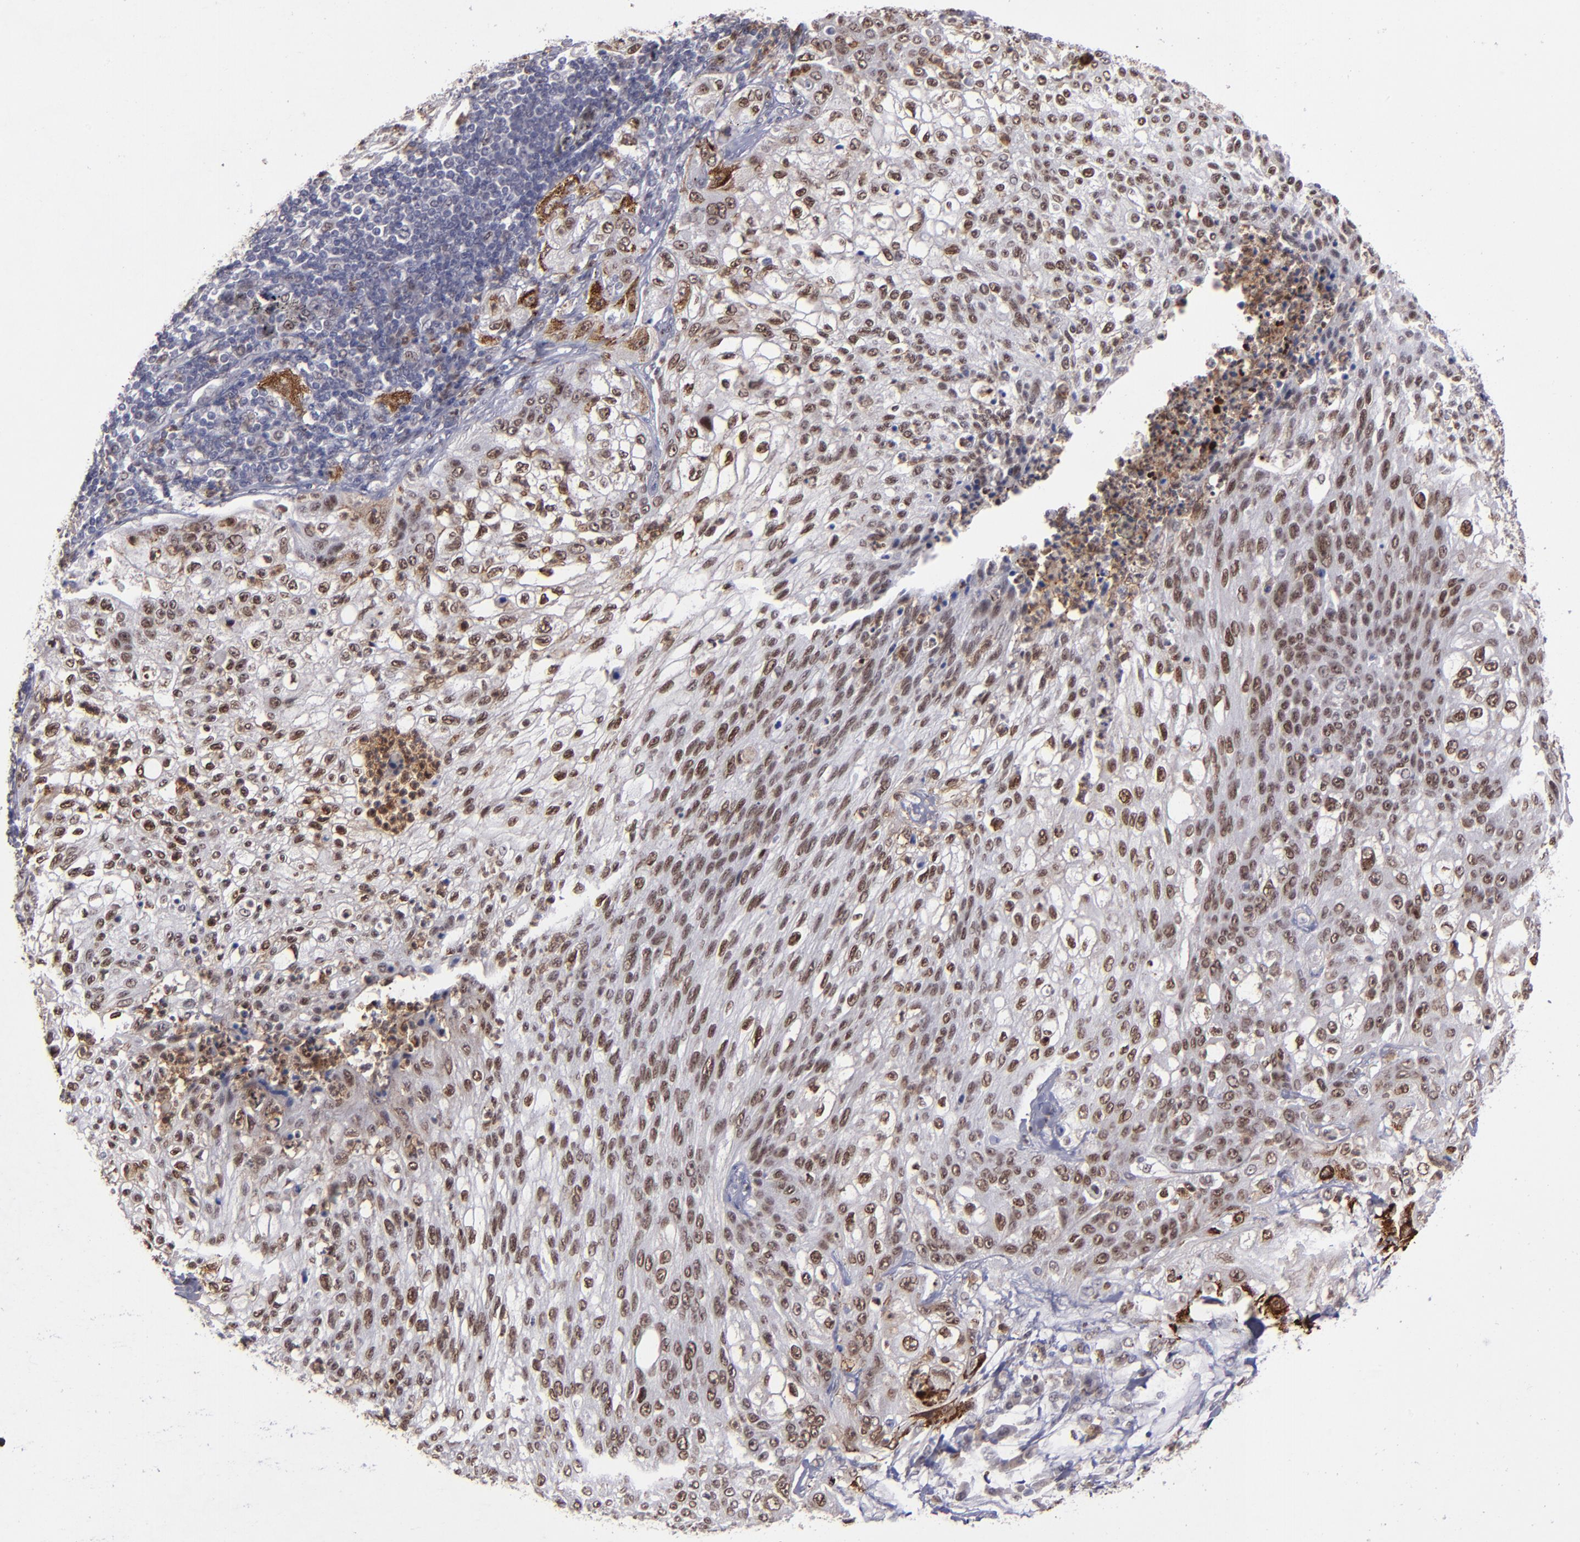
{"staining": {"intensity": "strong", "quantity": ">75%", "location": "nuclear"}, "tissue": "lung cancer", "cell_type": "Tumor cells", "image_type": "cancer", "snomed": [{"axis": "morphology", "description": "Inflammation, NOS"}, {"axis": "morphology", "description": "Squamous cell carcinoma, NOS"}, {"axis": "topography", "description": "Lymph node"}, {"axis": "topography", "description": "Soft tissue"}, {"axis": "topography", "description": "Lung"}], "caption": "High-magnification brightfield microscopy of squamous cell carcinoma (lung) stained with DAB (3,3'-diaminobenzidine) (brown) and counterstained with hematoxylin (blue). tumor cells exhibit strong nuclear positivity is seen in approximately>75% of cells.", "gene": "RREB1", "patient": {"sex": "male", "age": 66}}